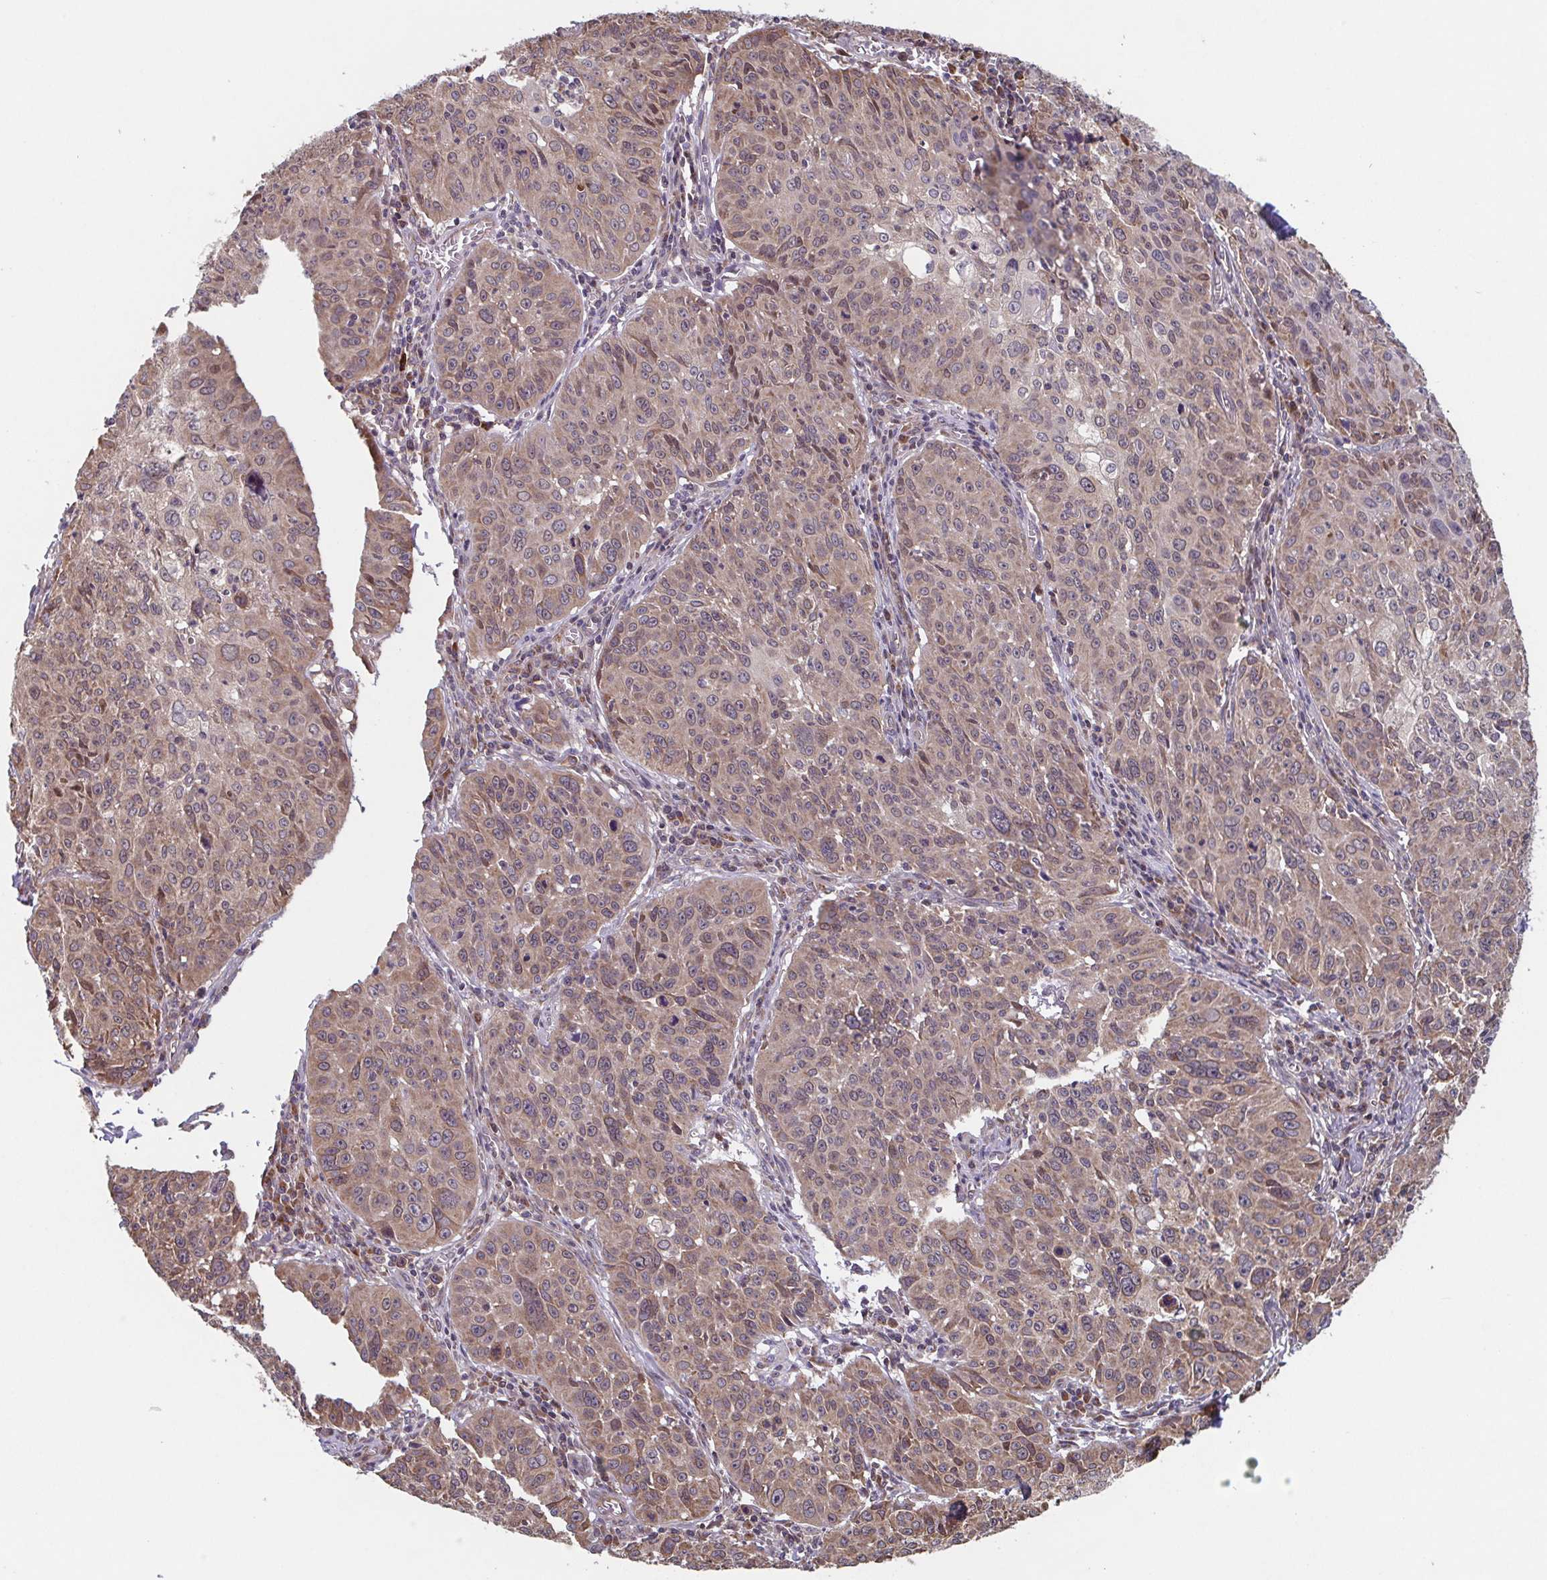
{"staining": {"intensity": "weak", "quantity": ">75%", "location": "cytoplasmic/membranous,nuclear"}, "tissue": "cervical cancer", "cell_type": "Tumor cells", "image_type": "cancer", "snomed": [{"axis": "morphology", "description": "Squamous cell carcinoma, NOS"}, {"axis": "topography", "description": "Cervix"}], "caption": "Weak cytoplasmic/membranous and nuclear staining for a protein is present in about >75% of tumor cells of cervical cancer using IHC.", "gene": "COPB1", "patient": {"sex": "female", "age": 31}}